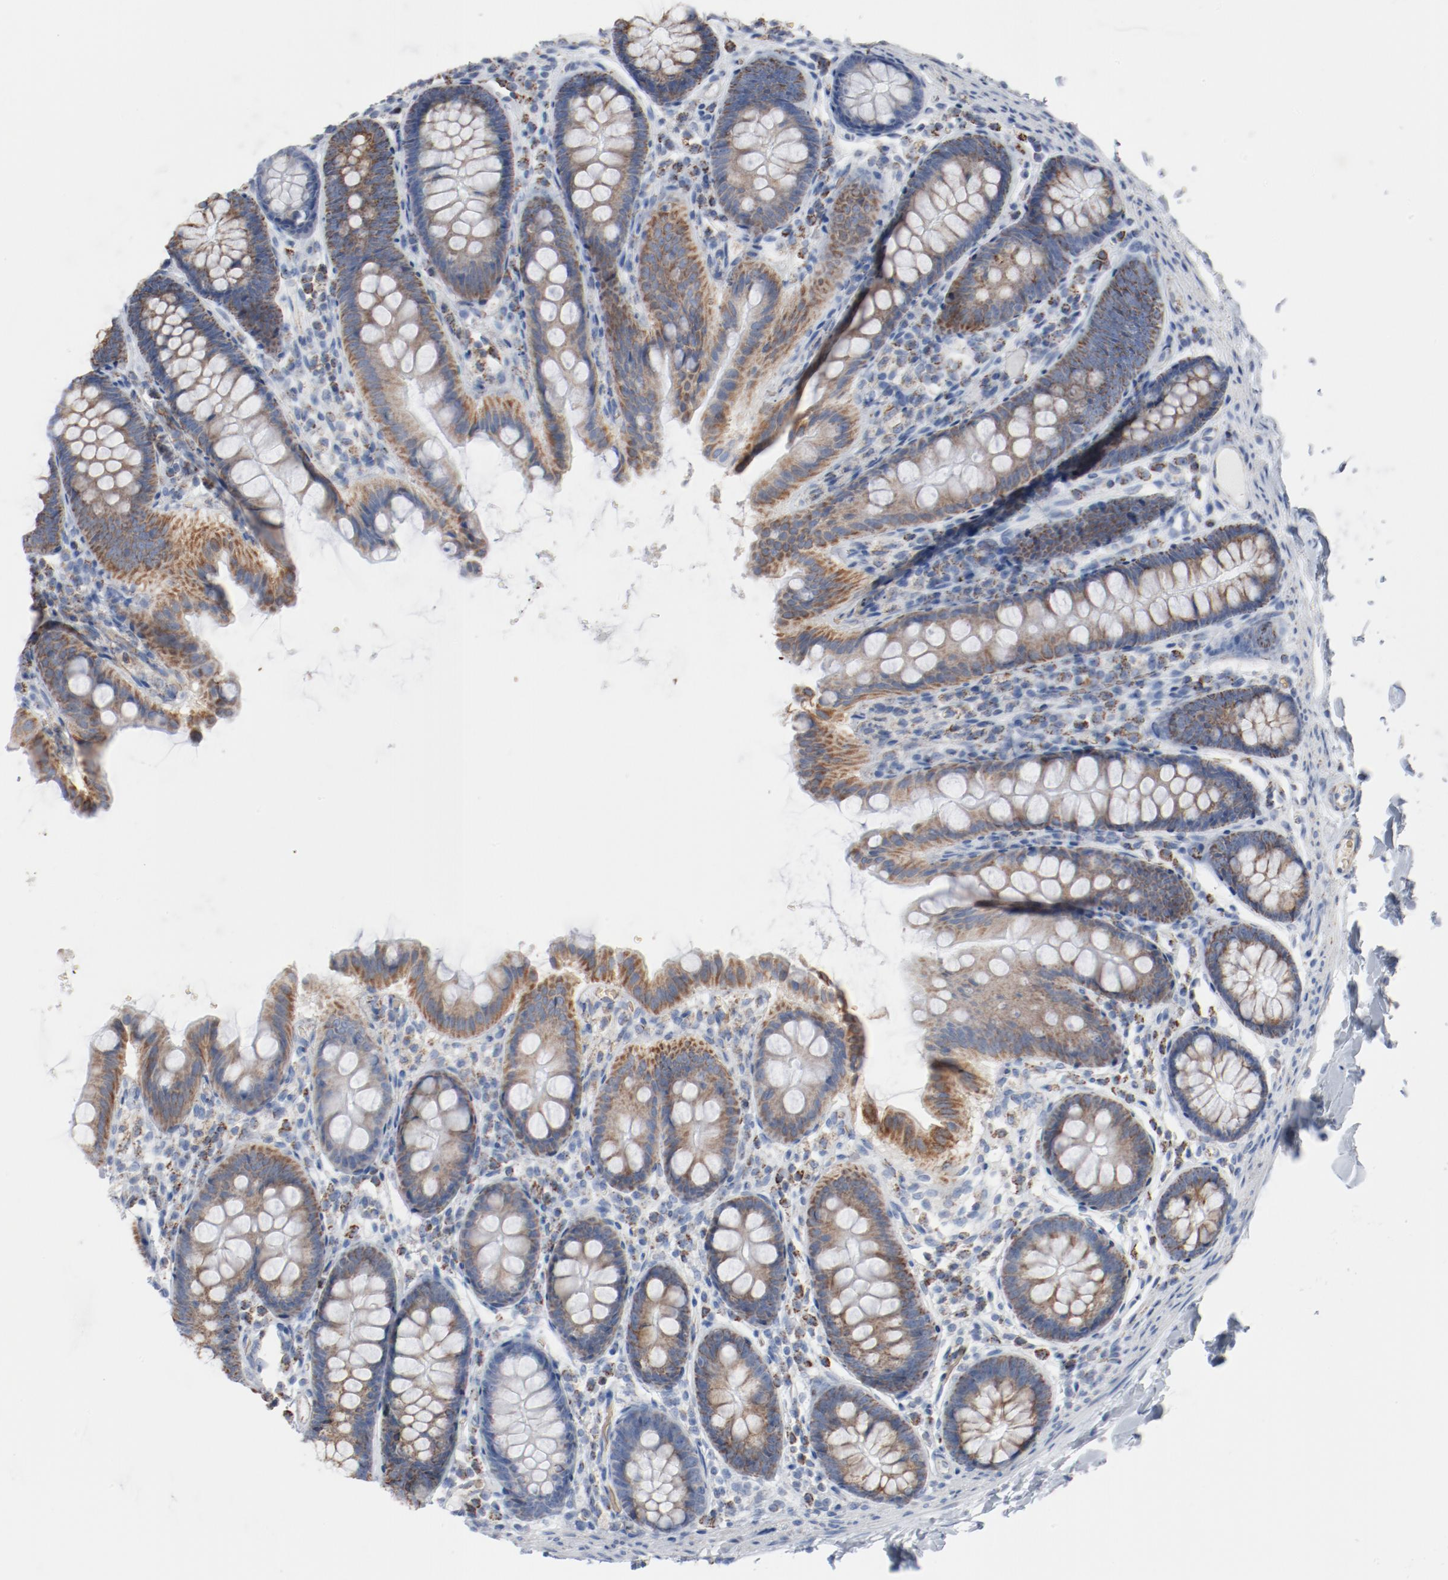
{"staining": {"intensity": "negative", "quantity": "none", "location": "none"}, "tissue": "colon", "cell_type": "Endothelial cells", "image_type": "normal", "snomed": [{"axis": "morphology", "description": "Normal tissue, NOS"}, {"axis": "topography", "description": "Colon"}], "caption": "Protein analysis of benign colon reveals no significant positivity in endothelial cells.", "gene": "NDUFB8", "patient": {"sex": "female", "age": 61}}